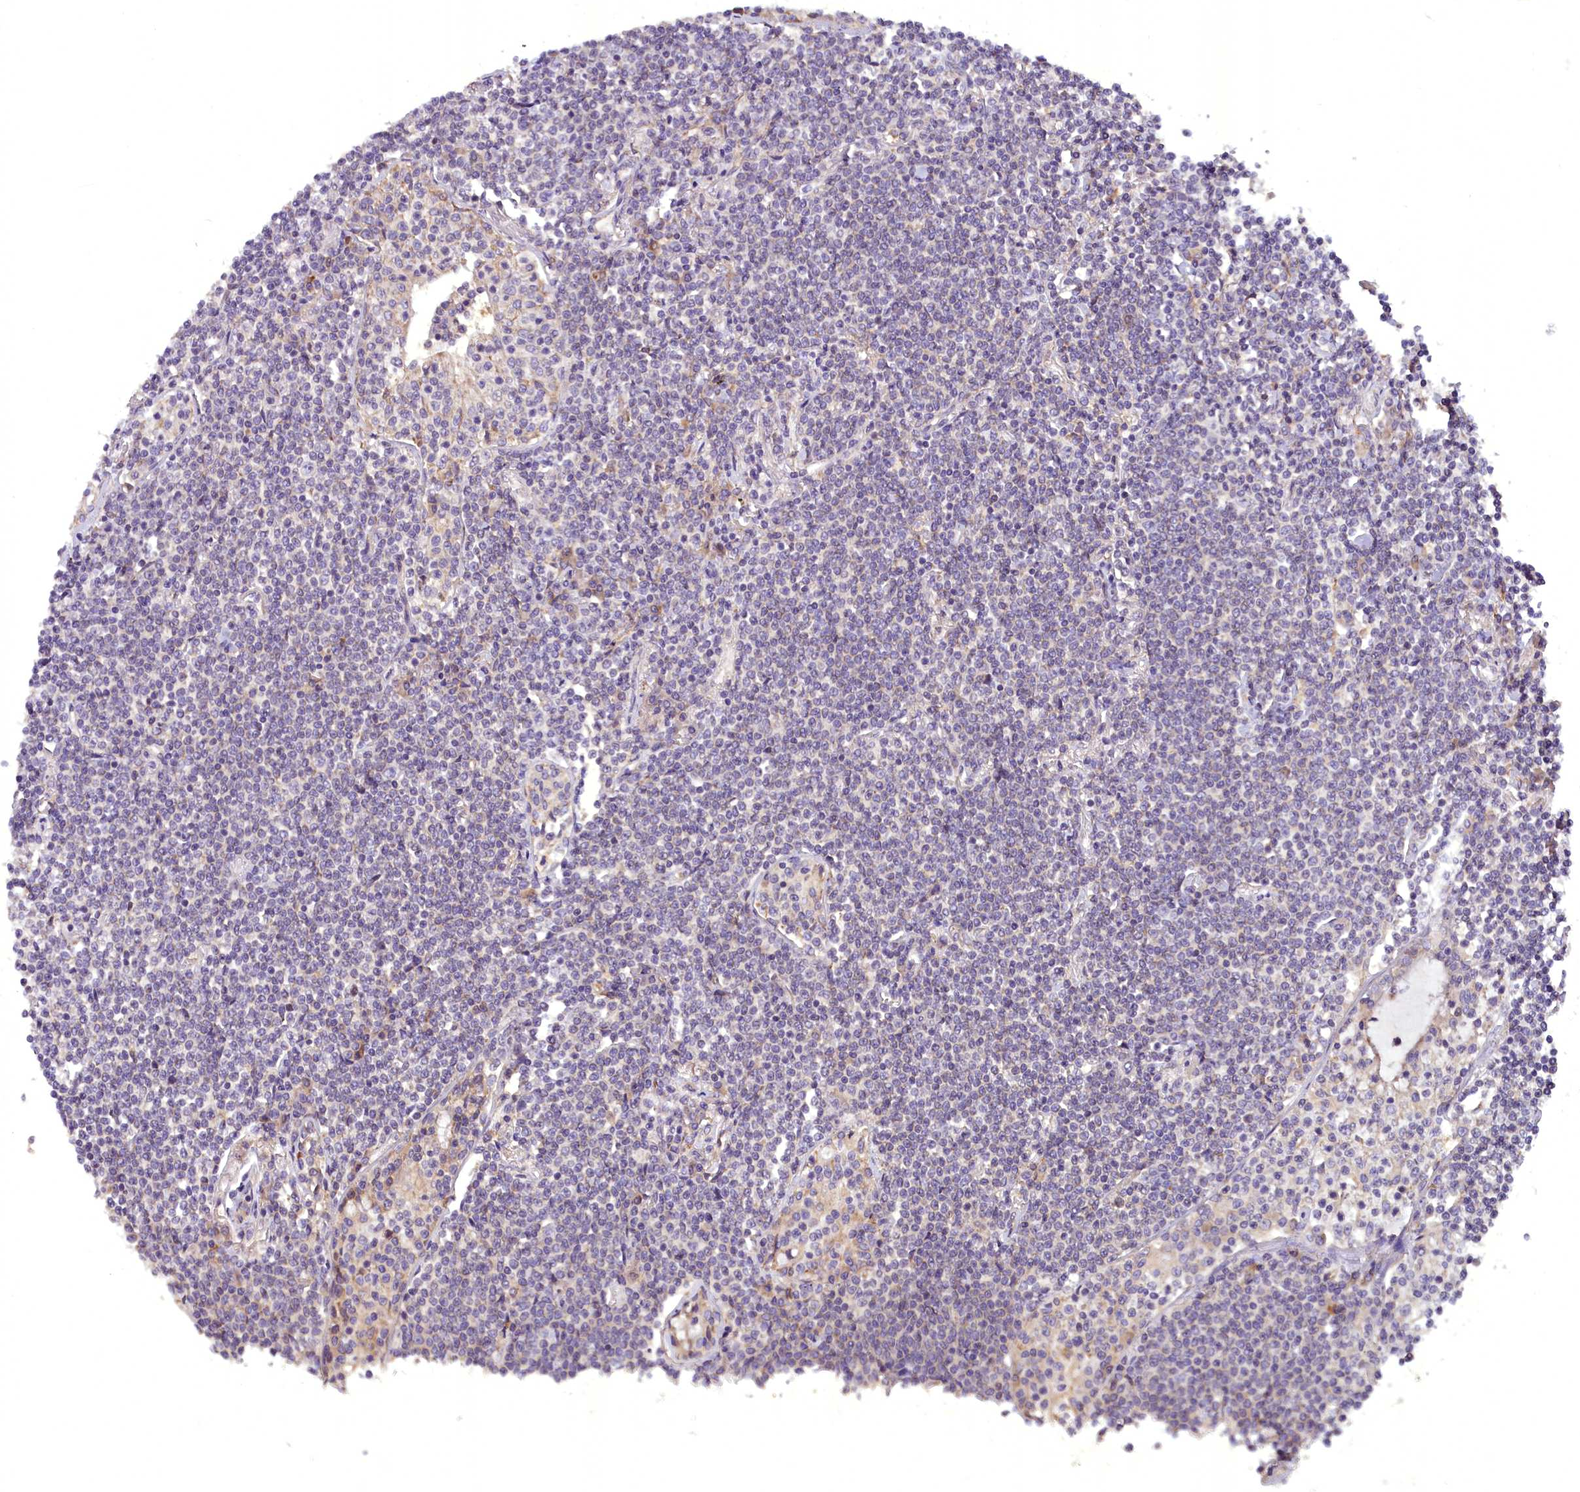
{"staining": {"intensity": "negative", "quantity": "none", "location": "none"}, "tissue": "lymphoma", "cell_type": "Tumor cells", "image_type": "cancer", "snomed": [{"axis": "morphology", "description": "Malignant lymphoma, non-Hodgkin's type, Low grade"}, {"axis": "topography", "description": "Lung"}], "caption": "Tumor cells show no significant protein staining in lymphoma.", "gene": "DNAJB9", "patient": {"sex": "female", "age": 71}}